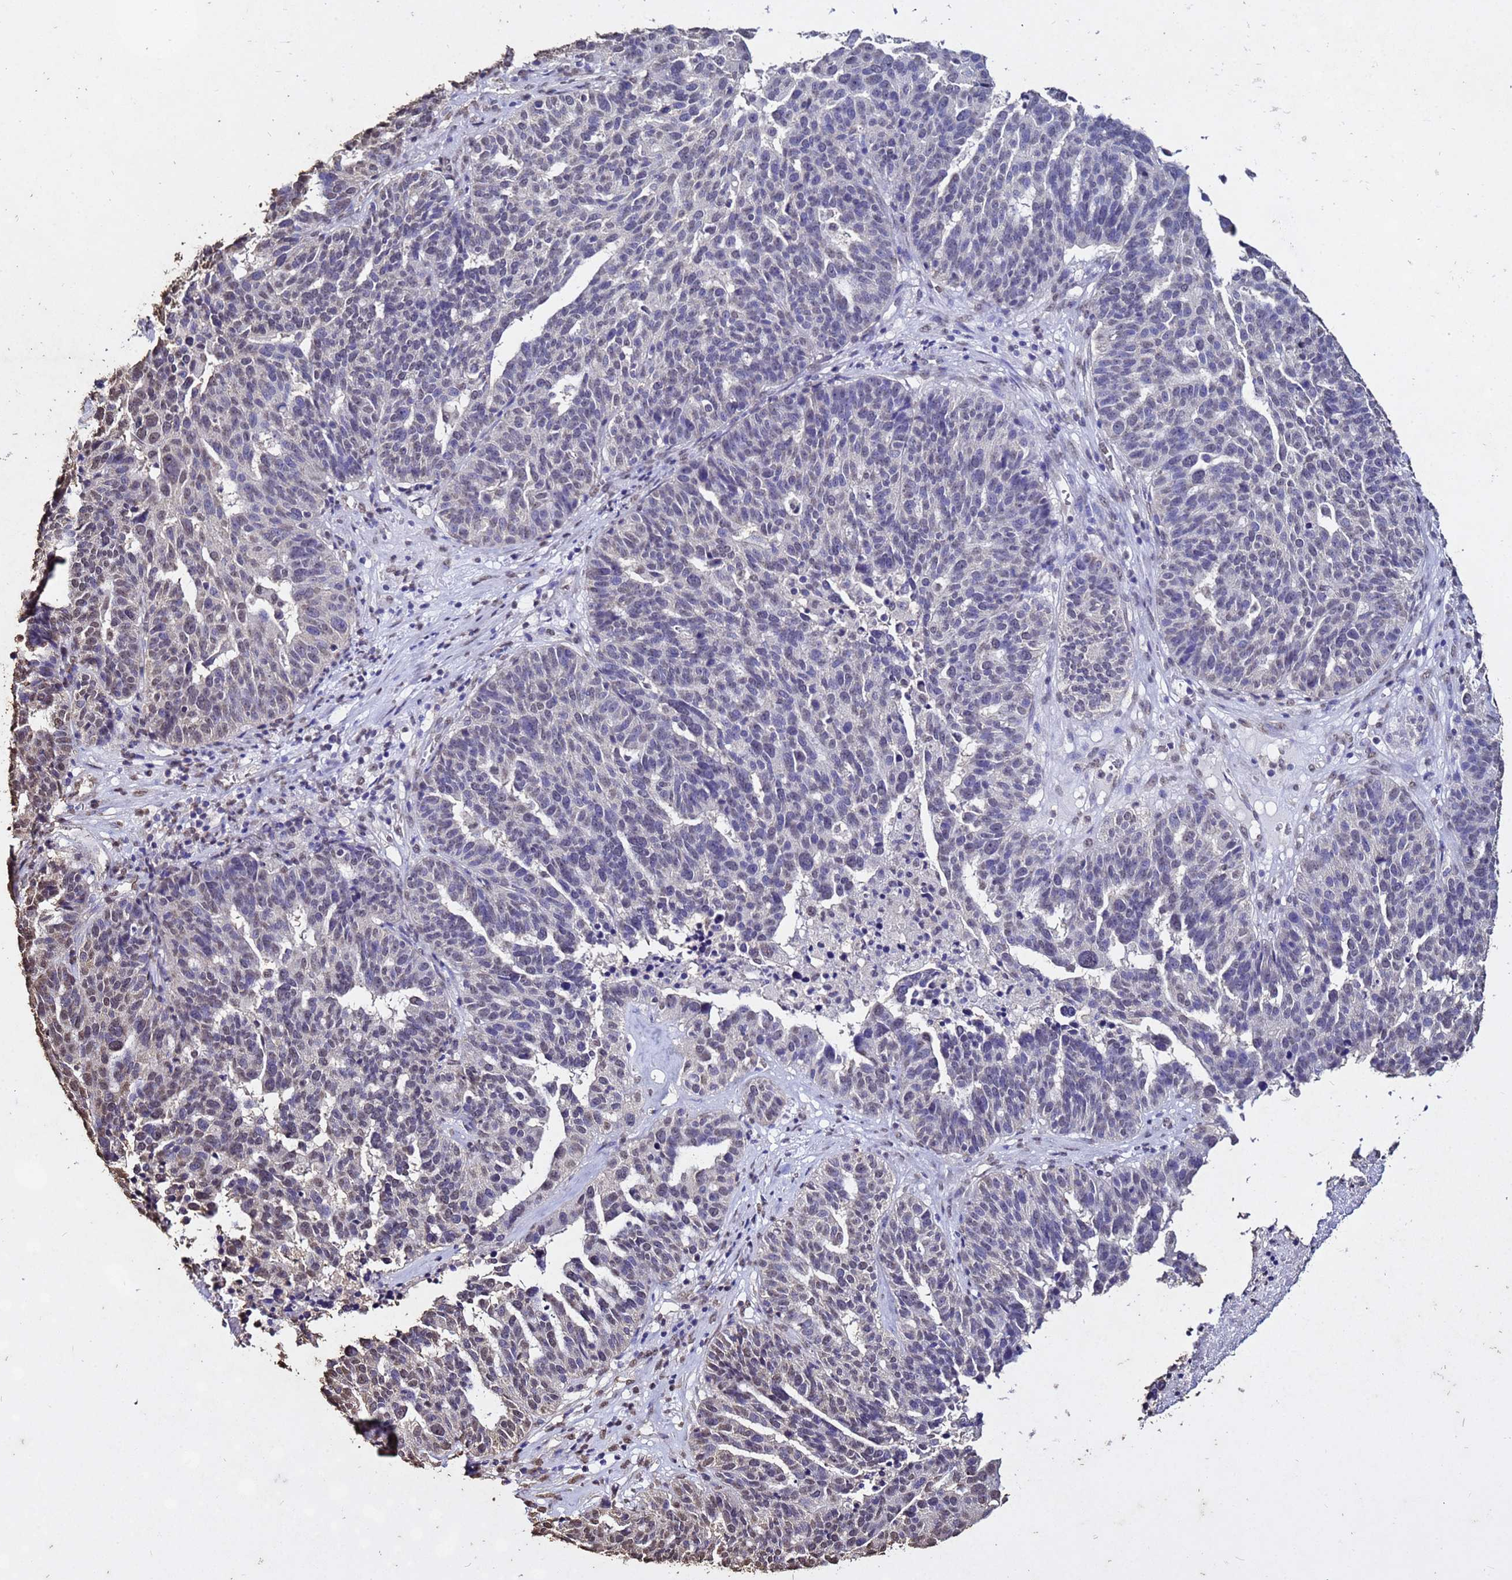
{"staining": {"intensity": "weak", "quantity": "<25%", "location": "nuclear"}, "tissue": "ovarian cancer", "cell_type": "Tumor cells", "image_type": "cancer", "snomed": [{"axis": "morphology", "description": "Cystadenocarcinoma, serous, NOS"}, {"axis": "topography", "description": "Ovary"}], "caption": "There is no significant expression in tumor cells of ovarian cancer.", "gene": "MYOCD", "patient": {"sex": "female", "age": 59}}